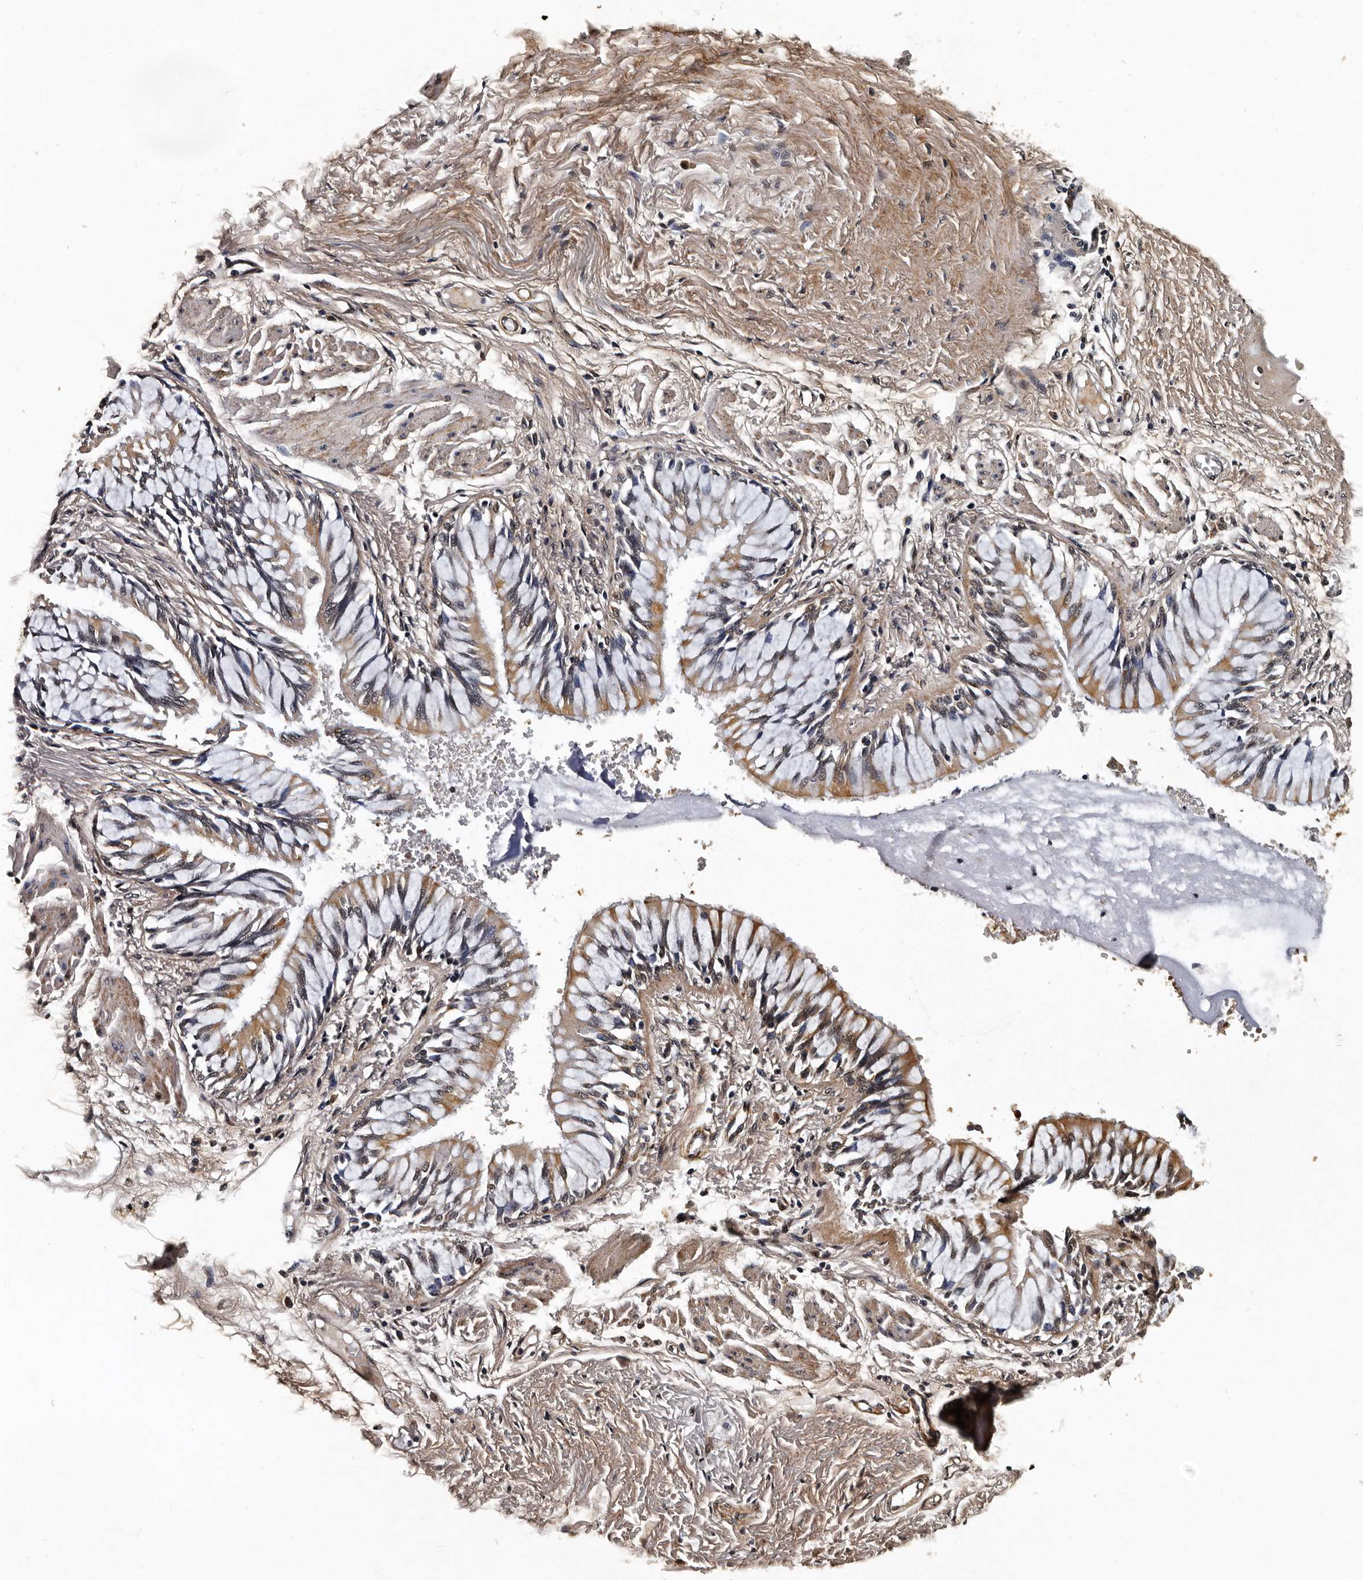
{"staining": {"intensity": "moderate", "quantity": "25%-75%", "location": "cytoplasmic/membranous,nuclear"}, "tissue": "bronchus", "cell_type": "Respiratory epithelial cells", "image_type": "normal", "snomed": [{"axis": "morphology", "description": "Normal tissue, NOS"}, {"axis": "topography", "description": "Cartilage tissue"}, {"axis": "topography", "description": "Bronchus"}, {"axis": "topography", "description": "Lung"}], "caption": "Immunohistochemical staining of benign bronchus reveals moderate cytoplasmic/membranous,nuclear protein positivity in approximately 25%-75% of respiratory epithelial cells.", "gene": "CPNE3", "patient": {"sex": "male", "age": 64}}